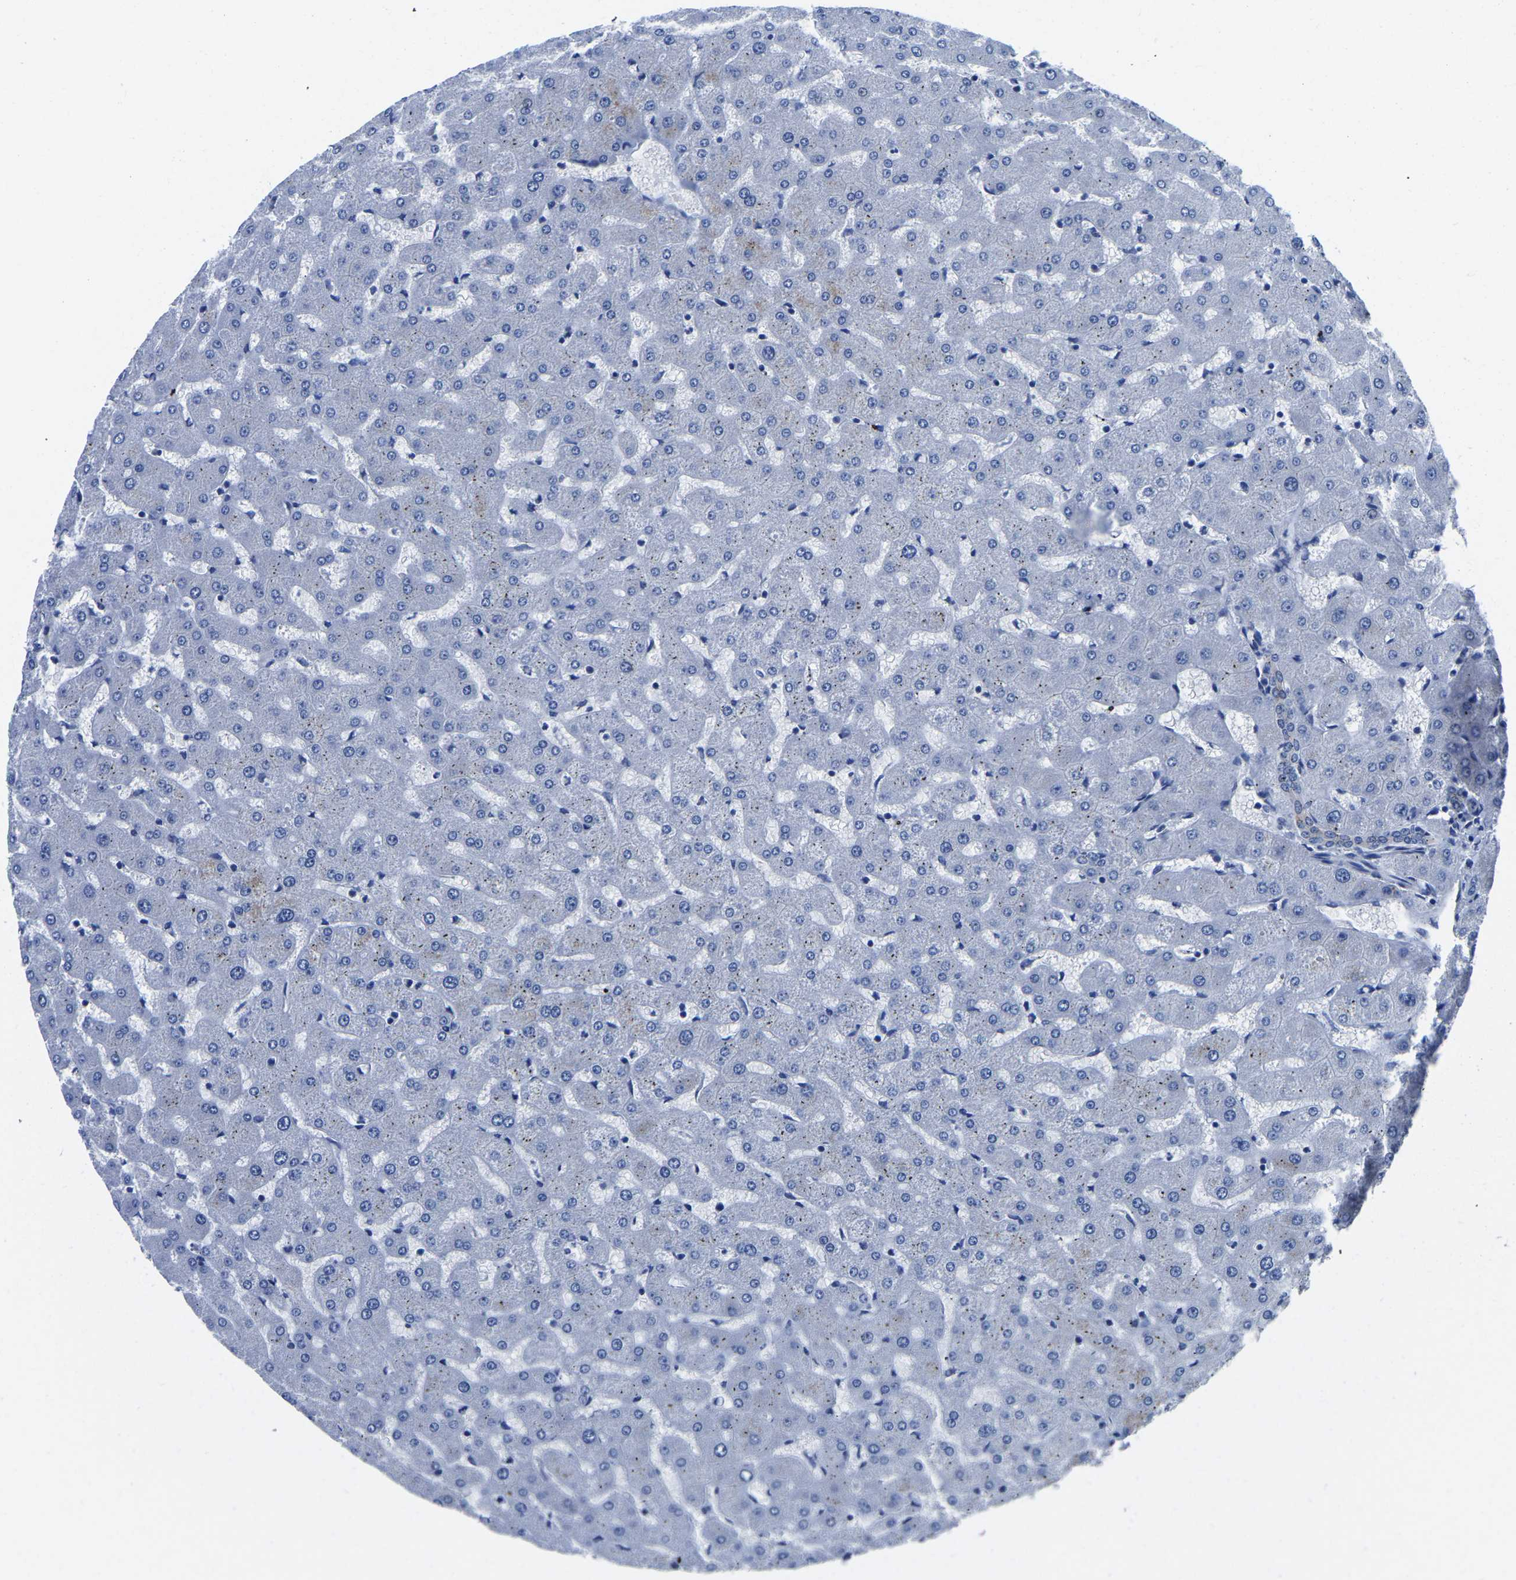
{"staining": {"intensity": "negative", "quantity": "none", "location": "none"}, "tissue": "liver", "cell_type": "Cholangiocytes", "image_type": "normal", "snomed": [{"axis": "morphology", "description": "Normal tissue, NOS"}, {"axis": "topography", "description": "Liver"}], "caption": "The photomicrograph shows no significant staining in cholangiocytes of liver. (DAB (3,3'-diaminobenzidine) IHC with hematoxylin counter stain).", "gene": "TFG", "patient": {"sex": "female", "age": 63}}